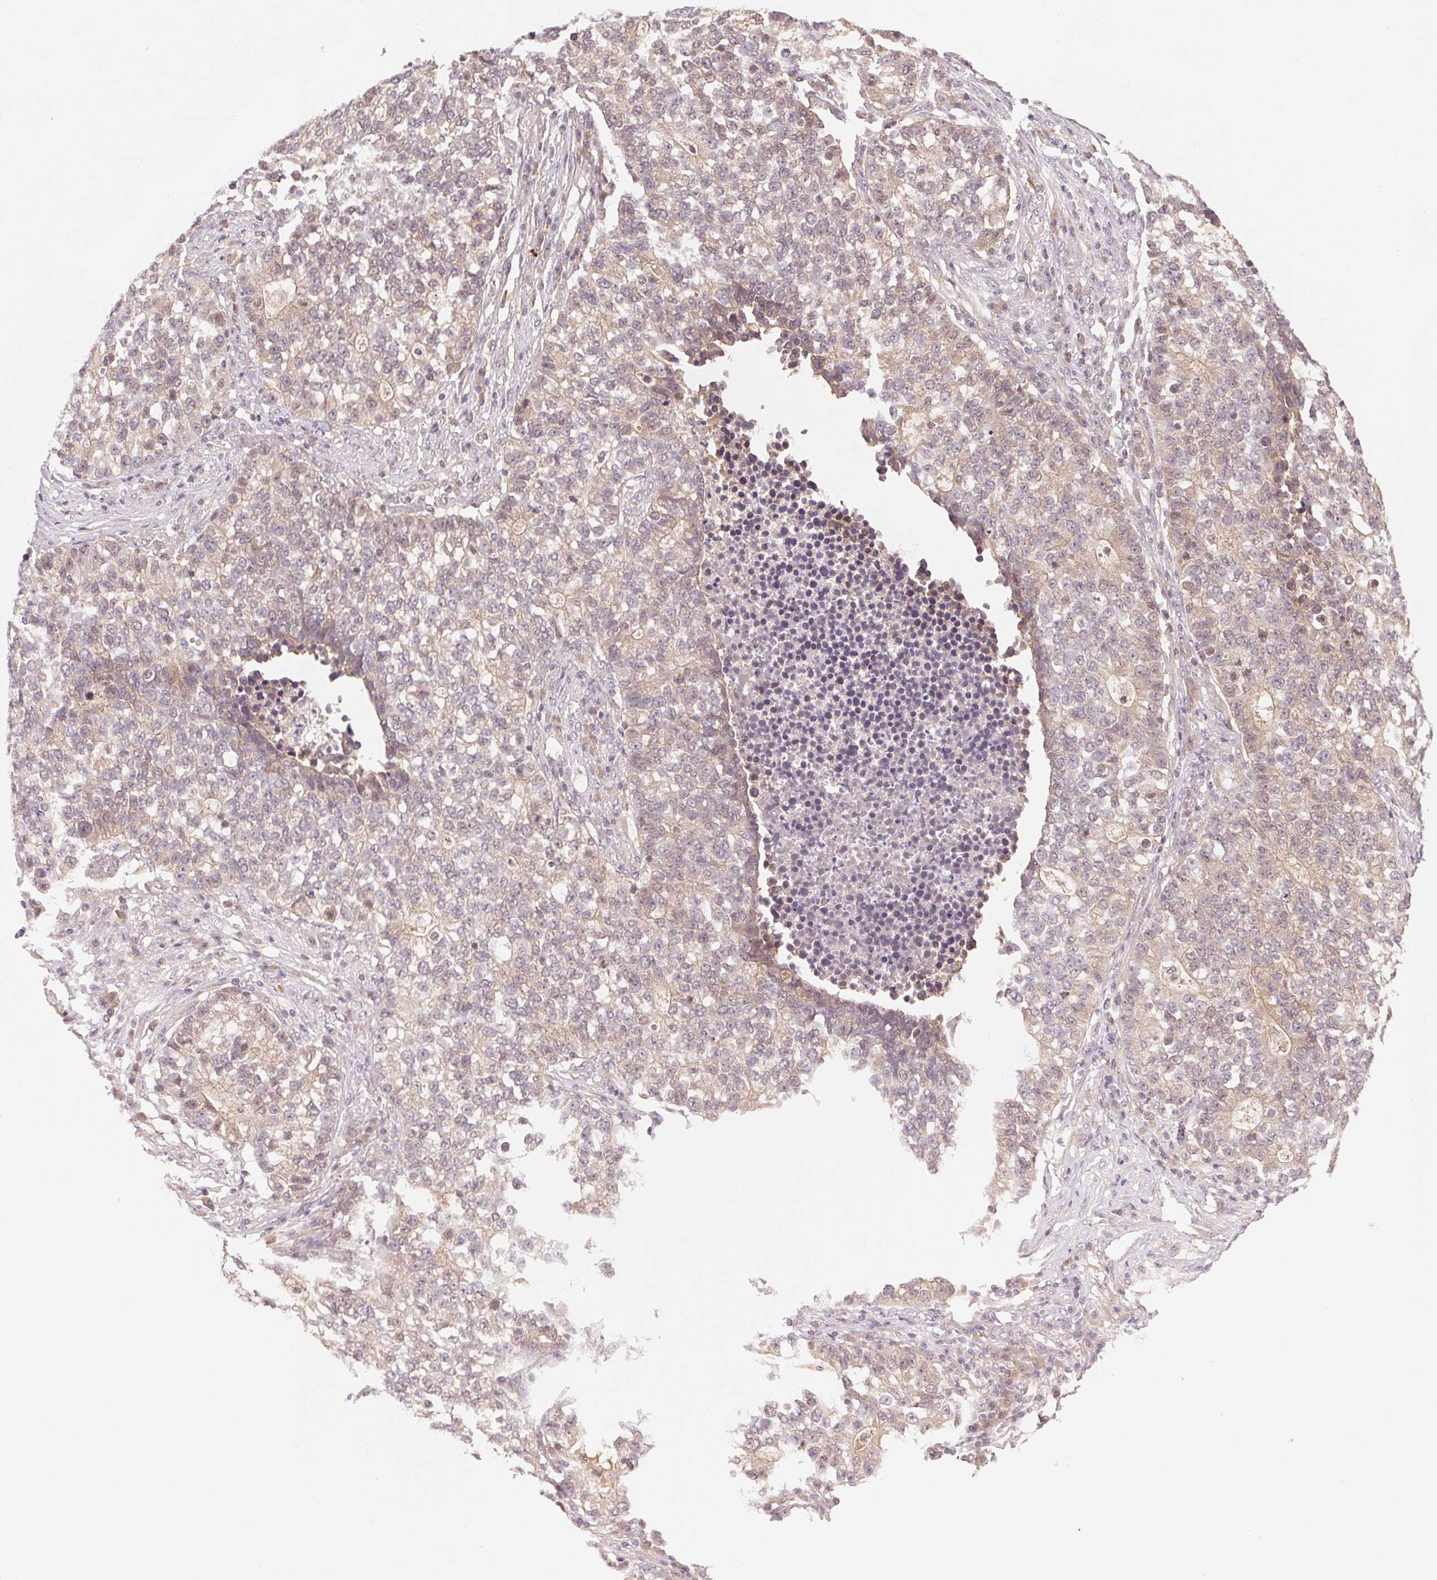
{"staining": {"intensity": "weak", "quantity": "<25%", "location": "cytoplasmic/membranous"}, "tissue": "lung cancer", "cell_type": "Tumor cells", "image_type": "cancer", "snomed": [{"axis": "morphology", "description": "Adenocarcinoma, NOS"}, {"axis": "topography", "description": "Lung"}], "caption": "This histopathology image is of lung cancer stained with immunohistochemistry (IHC) to label a protein in brown with the nuclei are counter-stained blue. There is no staining in tumor cells. (DAB (3,3'-diaminobenzidine) IHC, high magnification).", "gene": "BNIP5", "patient": {"sex": "male", "age": 57}}